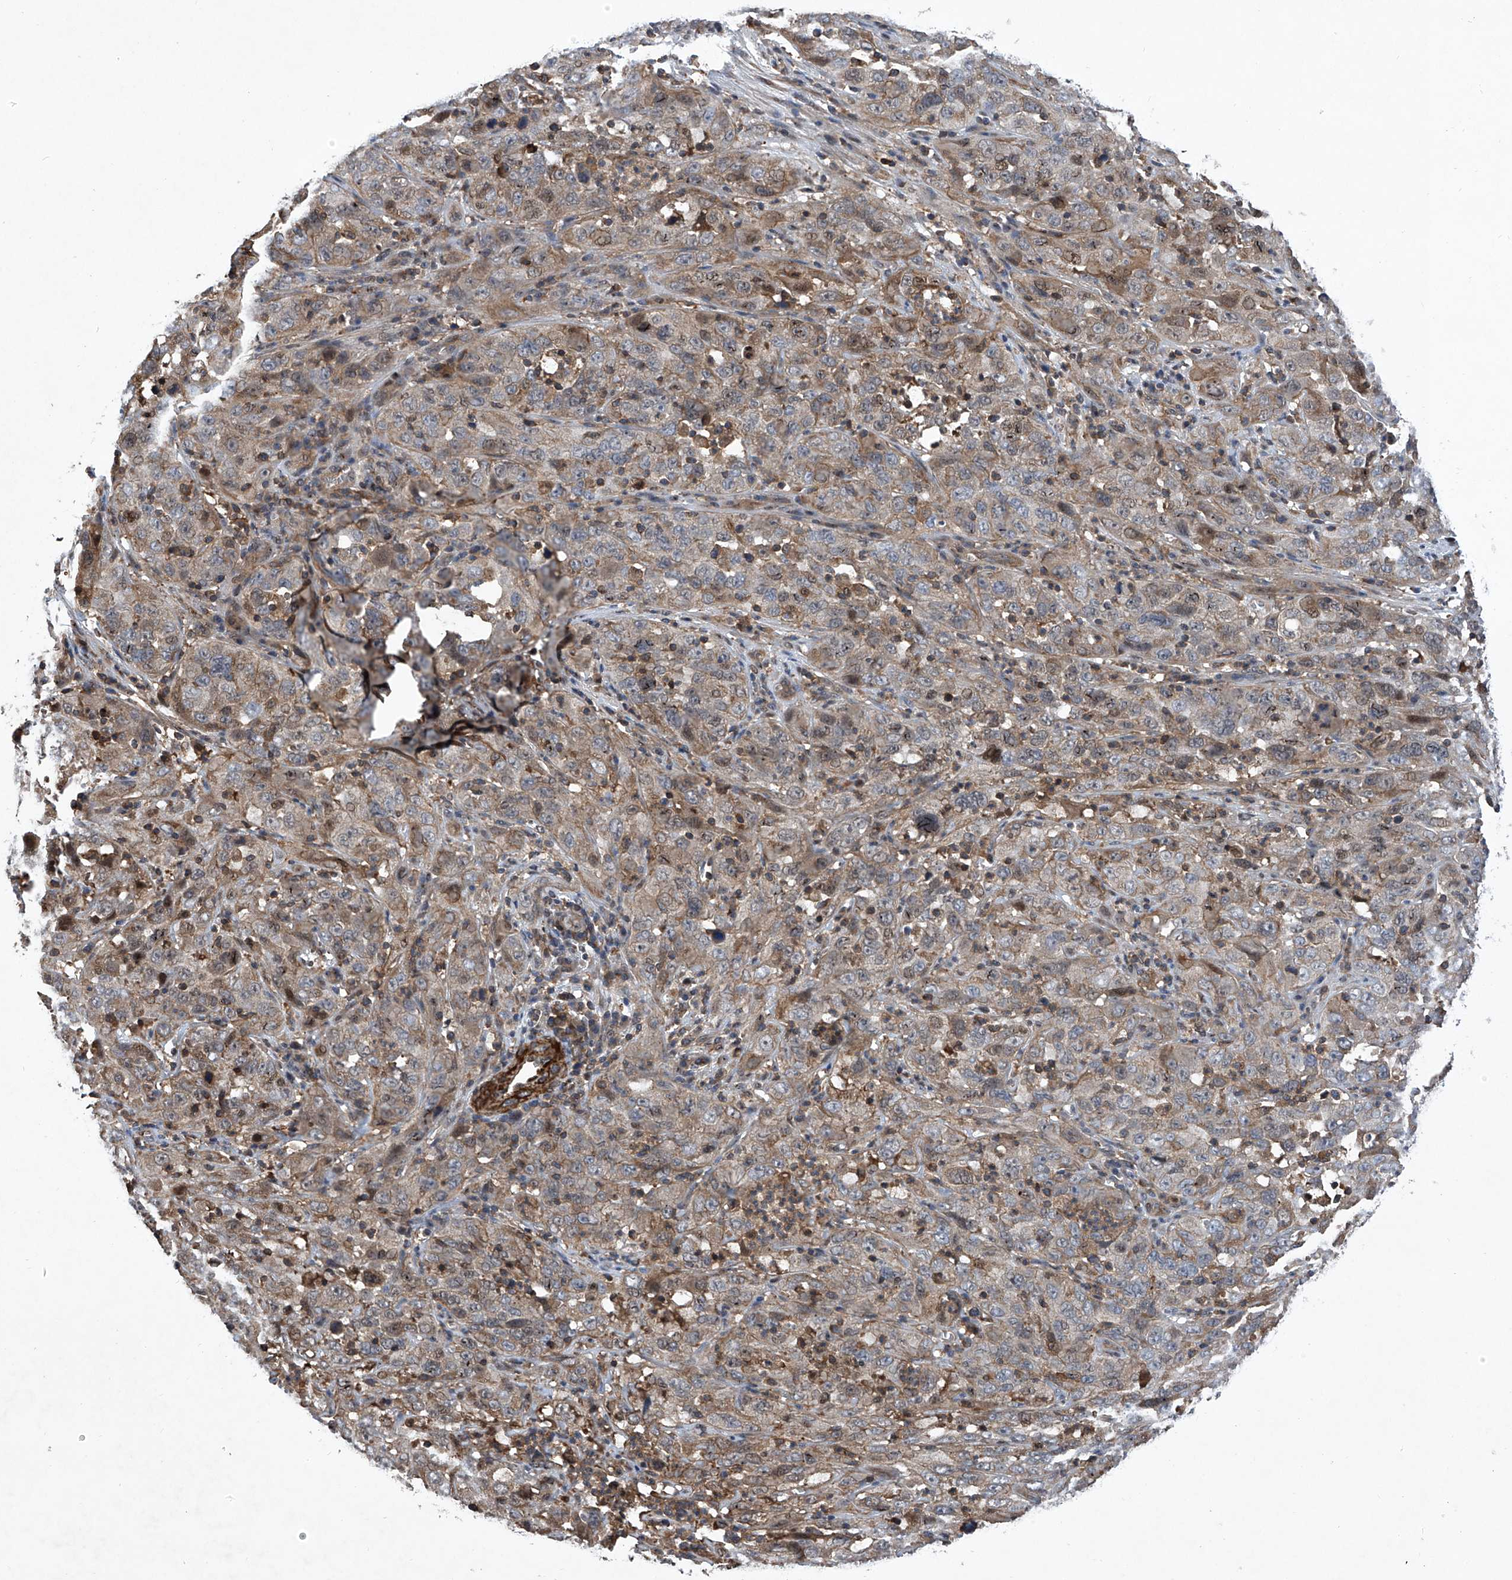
{"staining": {"intensity": "weak", "quantity": "25%-75%", "location": "cytoplasmic/membranous"}, "tissue": "cervical cancer", "cell_type": "Tumor cells", "image_type": "cancer", "snomed": [{"axis": "morphology", "description": "Squamous cell carcinoma, NOS"}, {"axis": "topography", "description": "Cervix"}], "caption": "Protein expression analysis of human cervical cancer (squamous cell carcinoma) reveals weak cytoplasmic/membranous positivity in about 25%-75% of tumor cells.", "gene": "NT5C3A", "patient": {"sex": "female", "age": 32}}